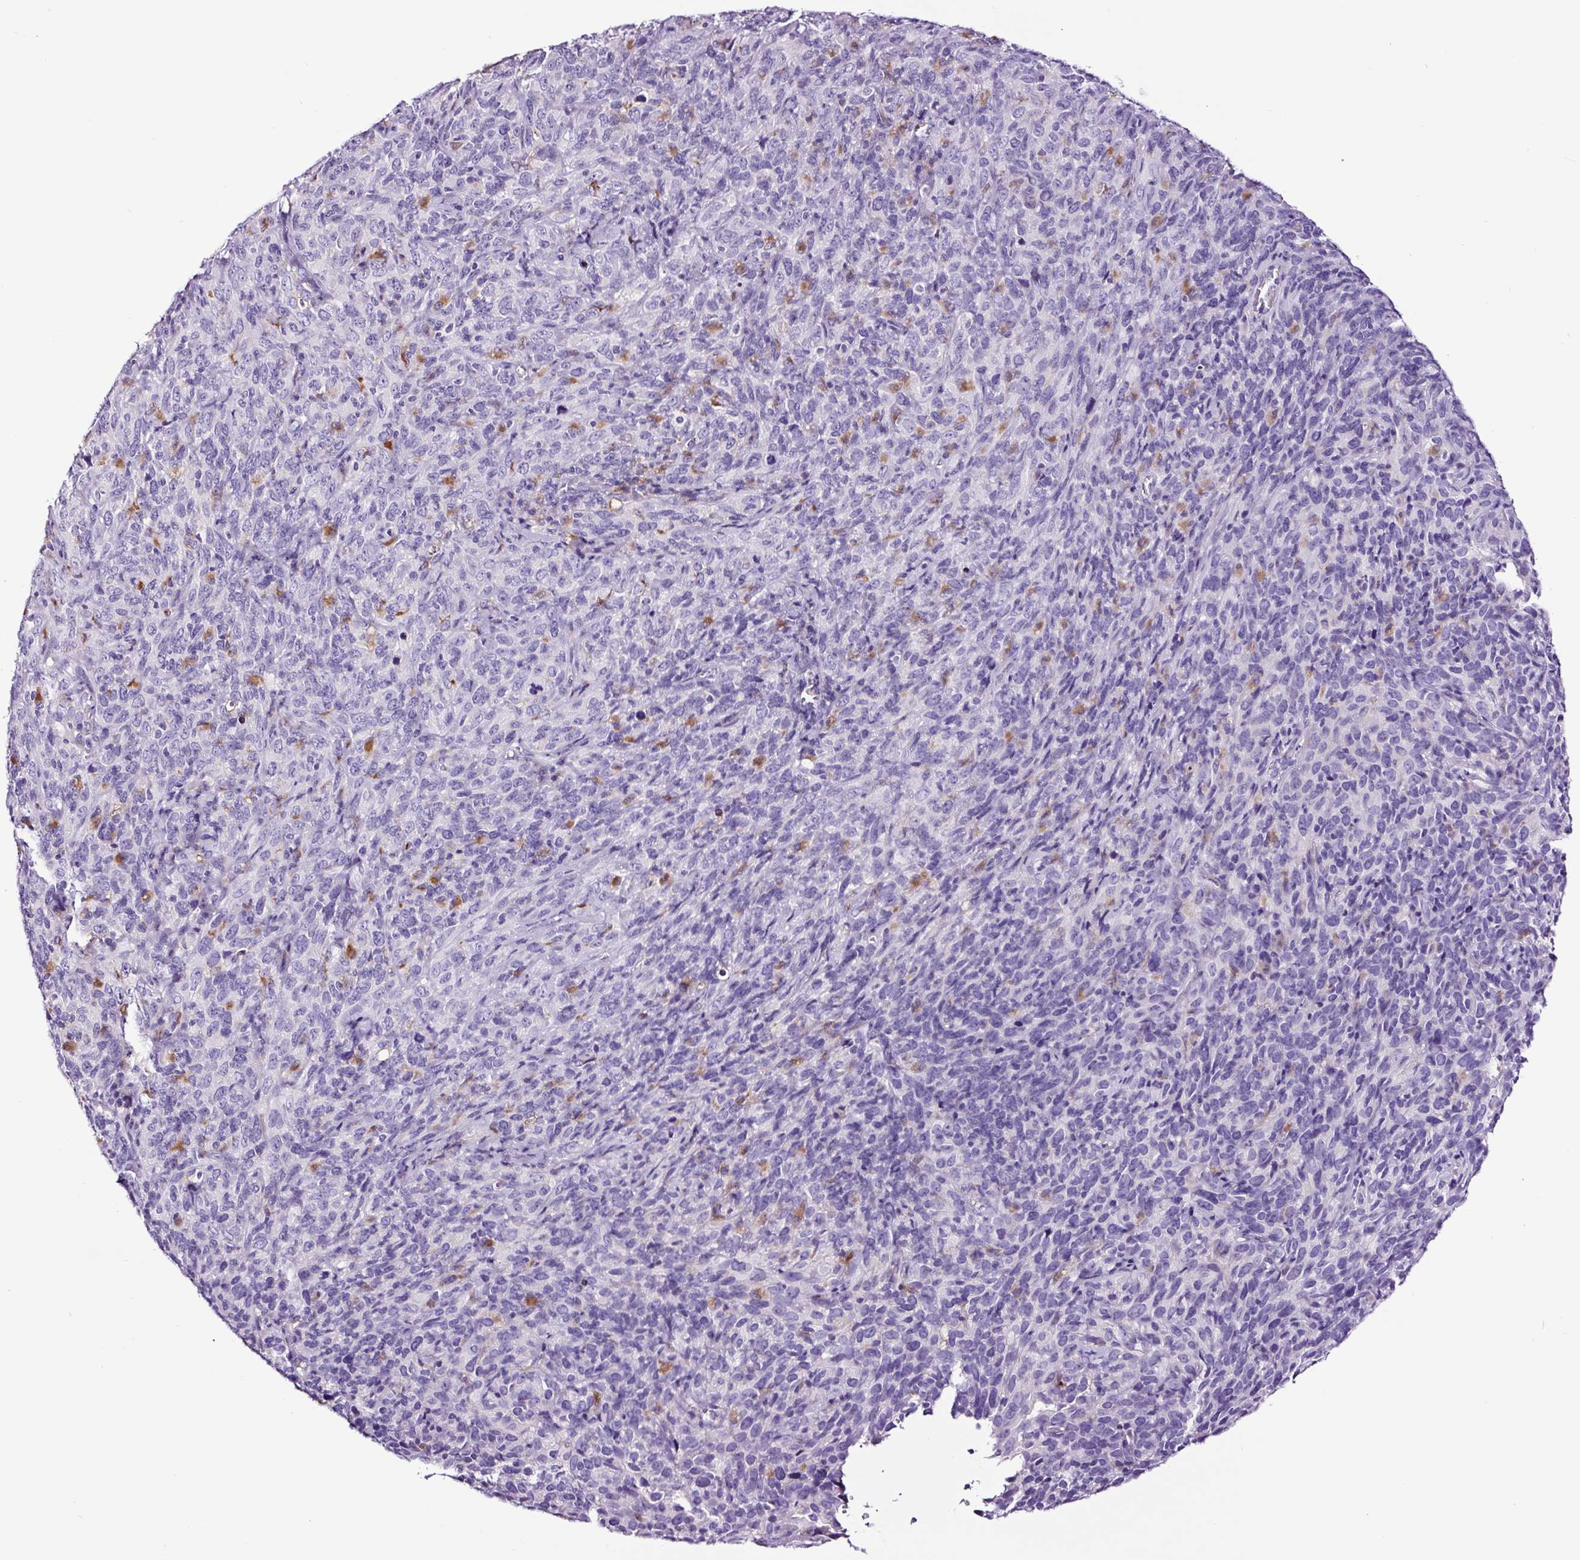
{"staining": {"intensity": "negative", "quantity": "none", "location": "none"}, "tissue": "cervical cancer", "cell_type": "Tumor cells", "image_type": "cancer", "snomed": [{"axis": "morphology", "description": "Squamous cell carcinoma, NOS"}, {"axis": "topography", "description": "Cervix"}], "caption": "The histopathology image shows no significant staining in tumor cells of cervical cancer.", "gene": "FBXL7", "patient": {"sex": "female", "age": 51}}